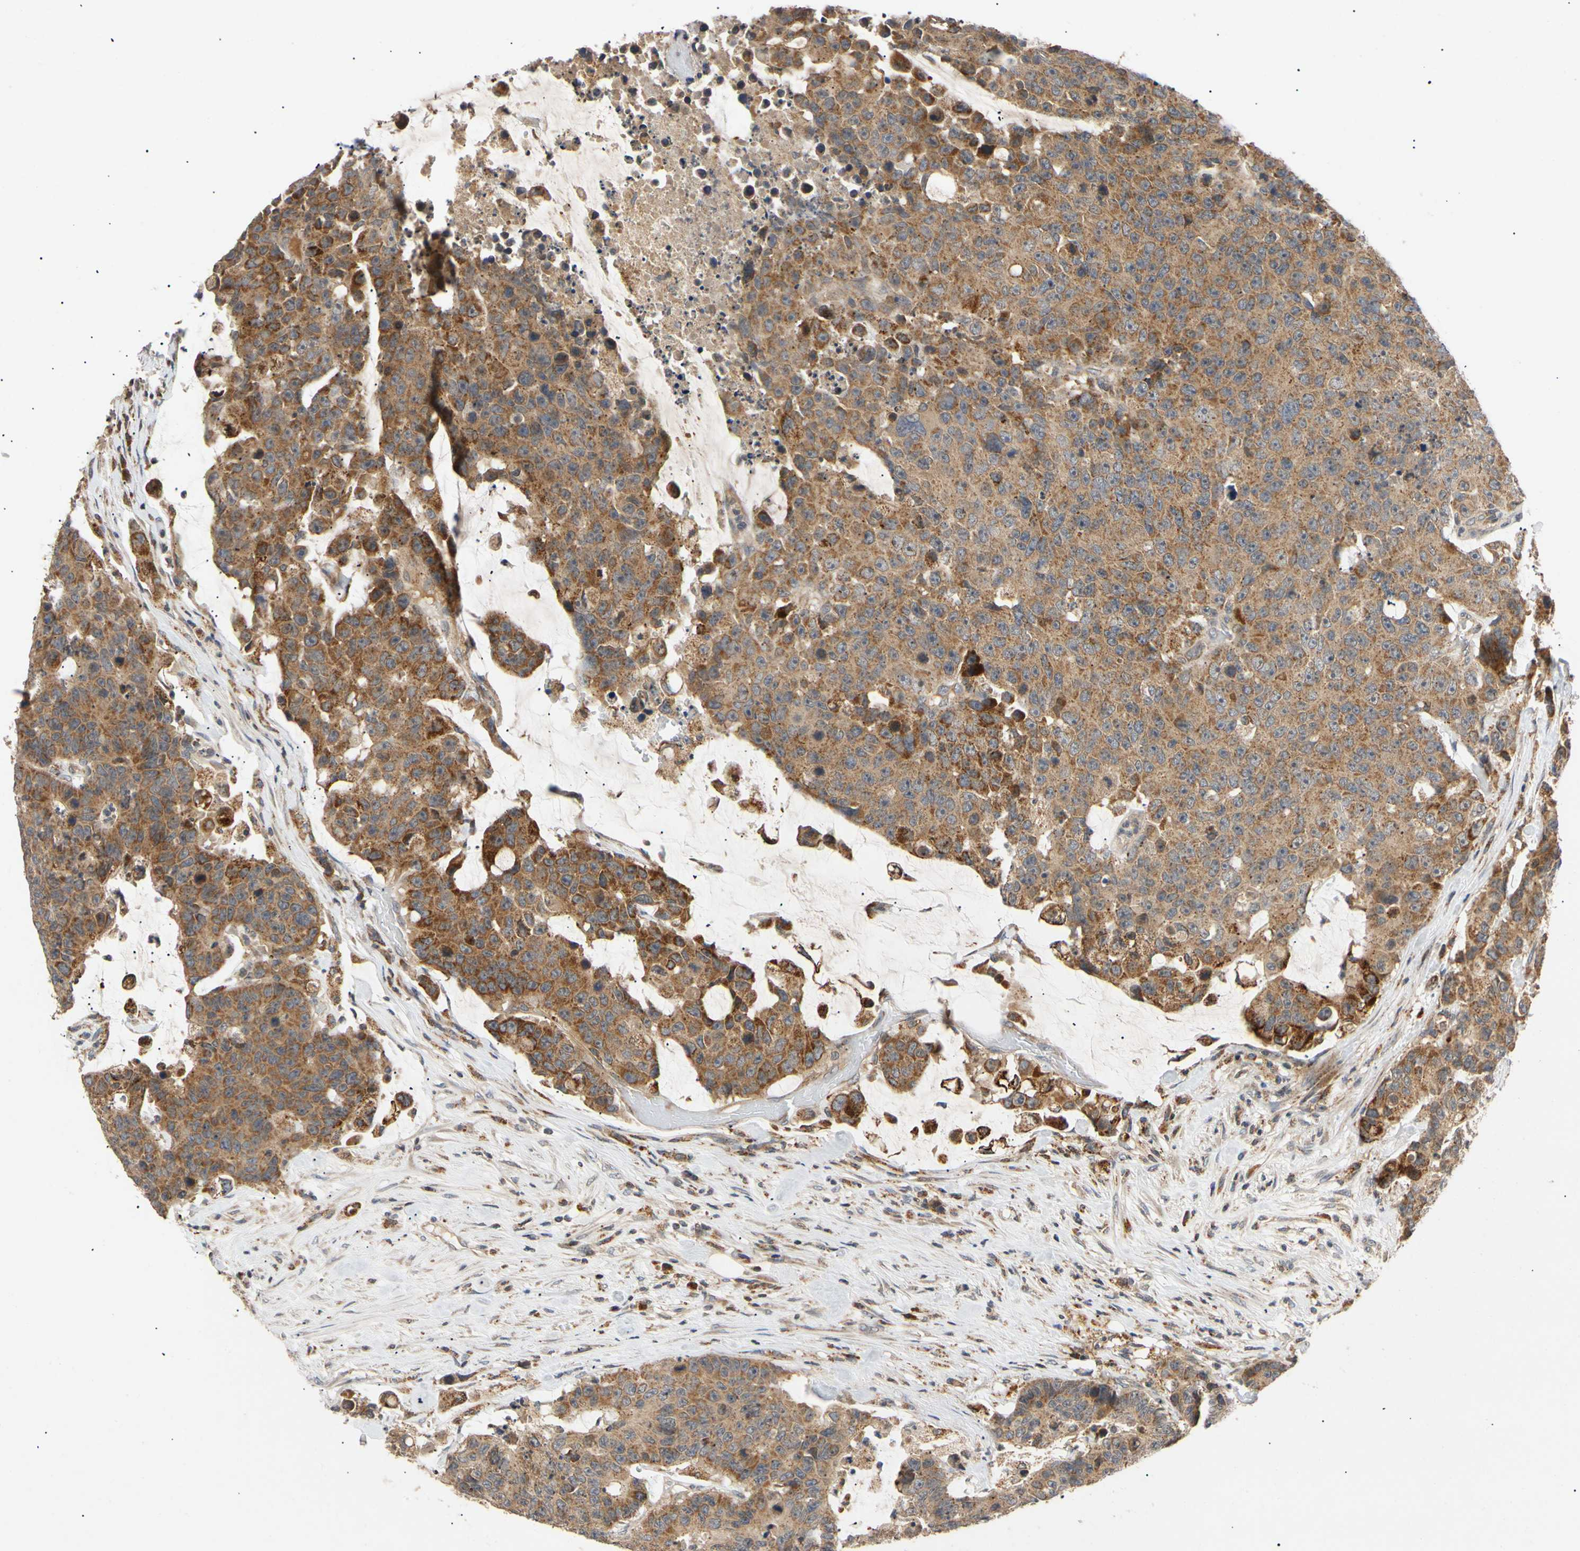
{"staining": {"intensity": "strong", "quantity": ">75%", "location": "cytoplasmic/membranous"}, "tissue": "colorectal cancer", "cell_type": "Tumor cells", "image_type": "cancer", "snomed": [{"axis": "morphology", "description": "Adenocarcinoma, NOS"}, {"axis": "topography", "description": "Colon"}], "caption": "Adenocarcinoma (colorectal) stained with a brown dye displays strong cytoplasmic/membranous positive staining in about >75% of tumor cells.", "gene": "MRPS22", "patient": {"sex": "female", "age": 86}}